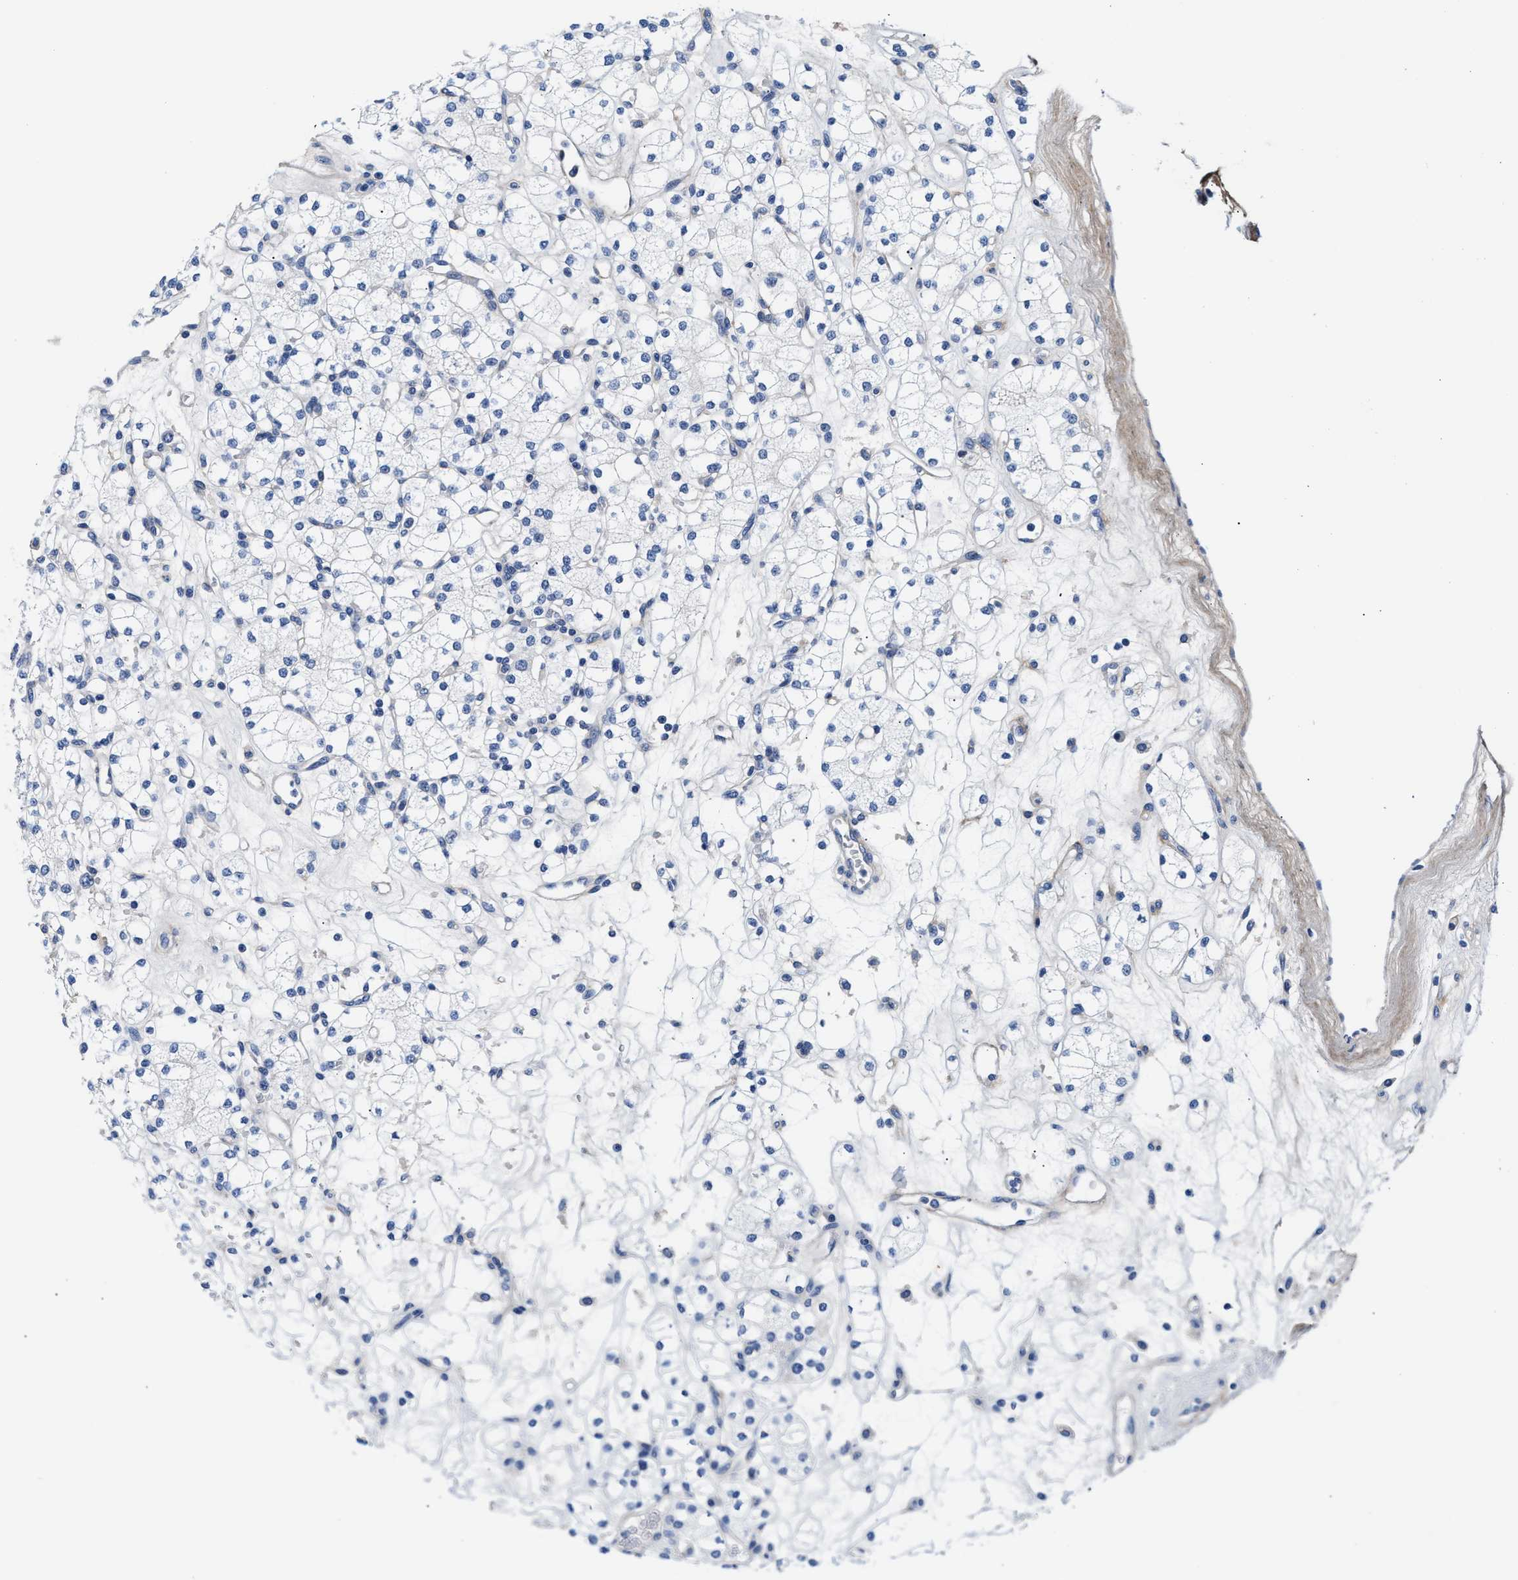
{"staining": {"intensity": "negative", "quantity": "none", "location": "none"}, "tissue": "renal cancer", "cell_type": "Tumor cells", "image_type": "cancer", "snomed": [{"axis": "morphology", "description": "Adenocarcinoma, NOS"}, {"axis": "topography", "description": "Kidney"}], "caption": "IHC micrograph of neoplastic tissue: human renal adenocarcinoma stained with DAB (3,3'-diaminobenzidine) exhibits no significant protein expression in tumor cells.", "gene": "ACTL7B", "patient": {"sex": "male", "age": 77}}